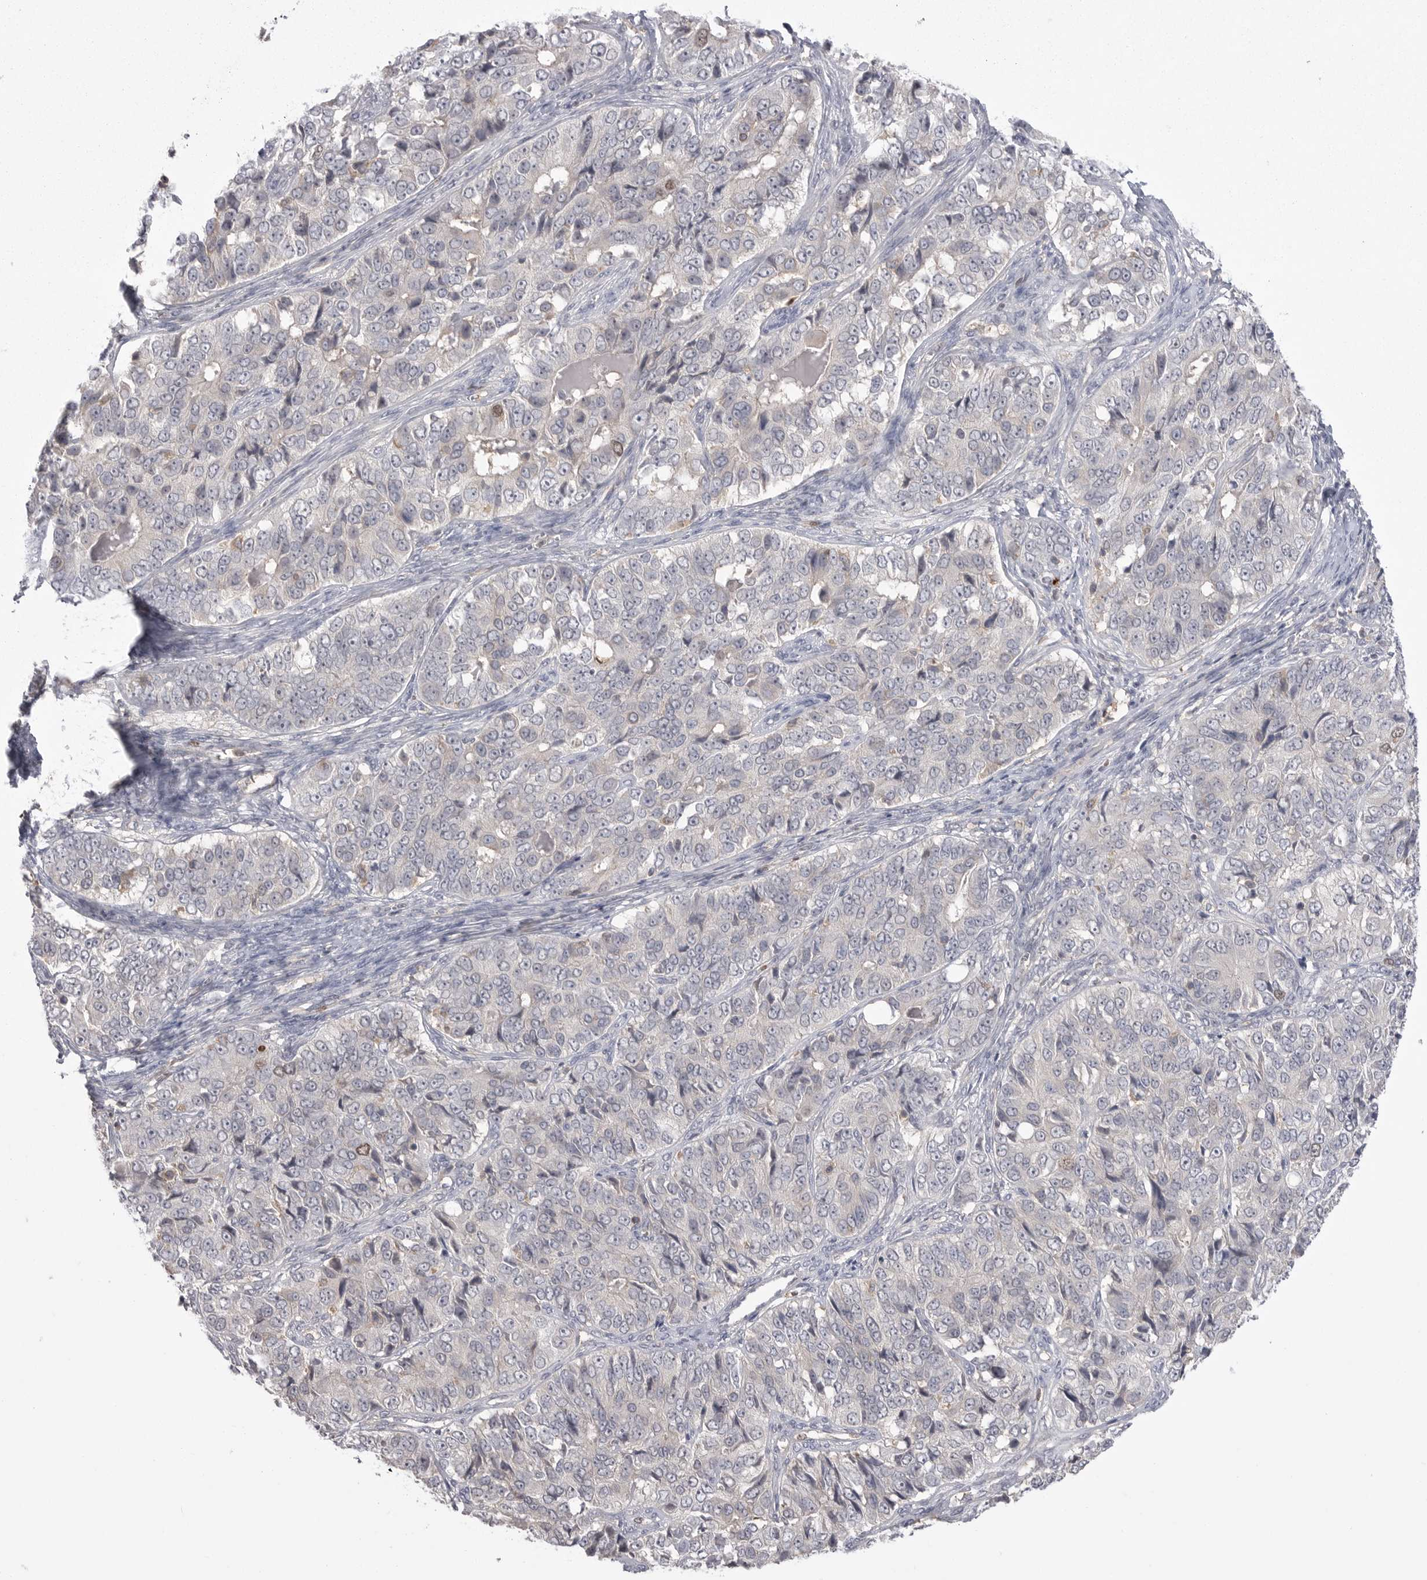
{"staining": {"intensity": "moderate", "quantity": "<25%", "location": "nuclear"}, "tissue": "ovarian cancer", "cell_type": "Tumor cells", "image_type": "cancer", "snomed": [{"axis": "morphology", "description": "Carcinoma, endometroid"}, {"axis": "topography", "description": "Ovary"}], "caption": "This is an image of immunohistochemistry (IHC) staining of endometroid carcinoma (ovarian), which shows moderate staining in the nuclear of tumor cells.", "gene": "TOP2A", "patient": {"sex": "female", "age": 51}}